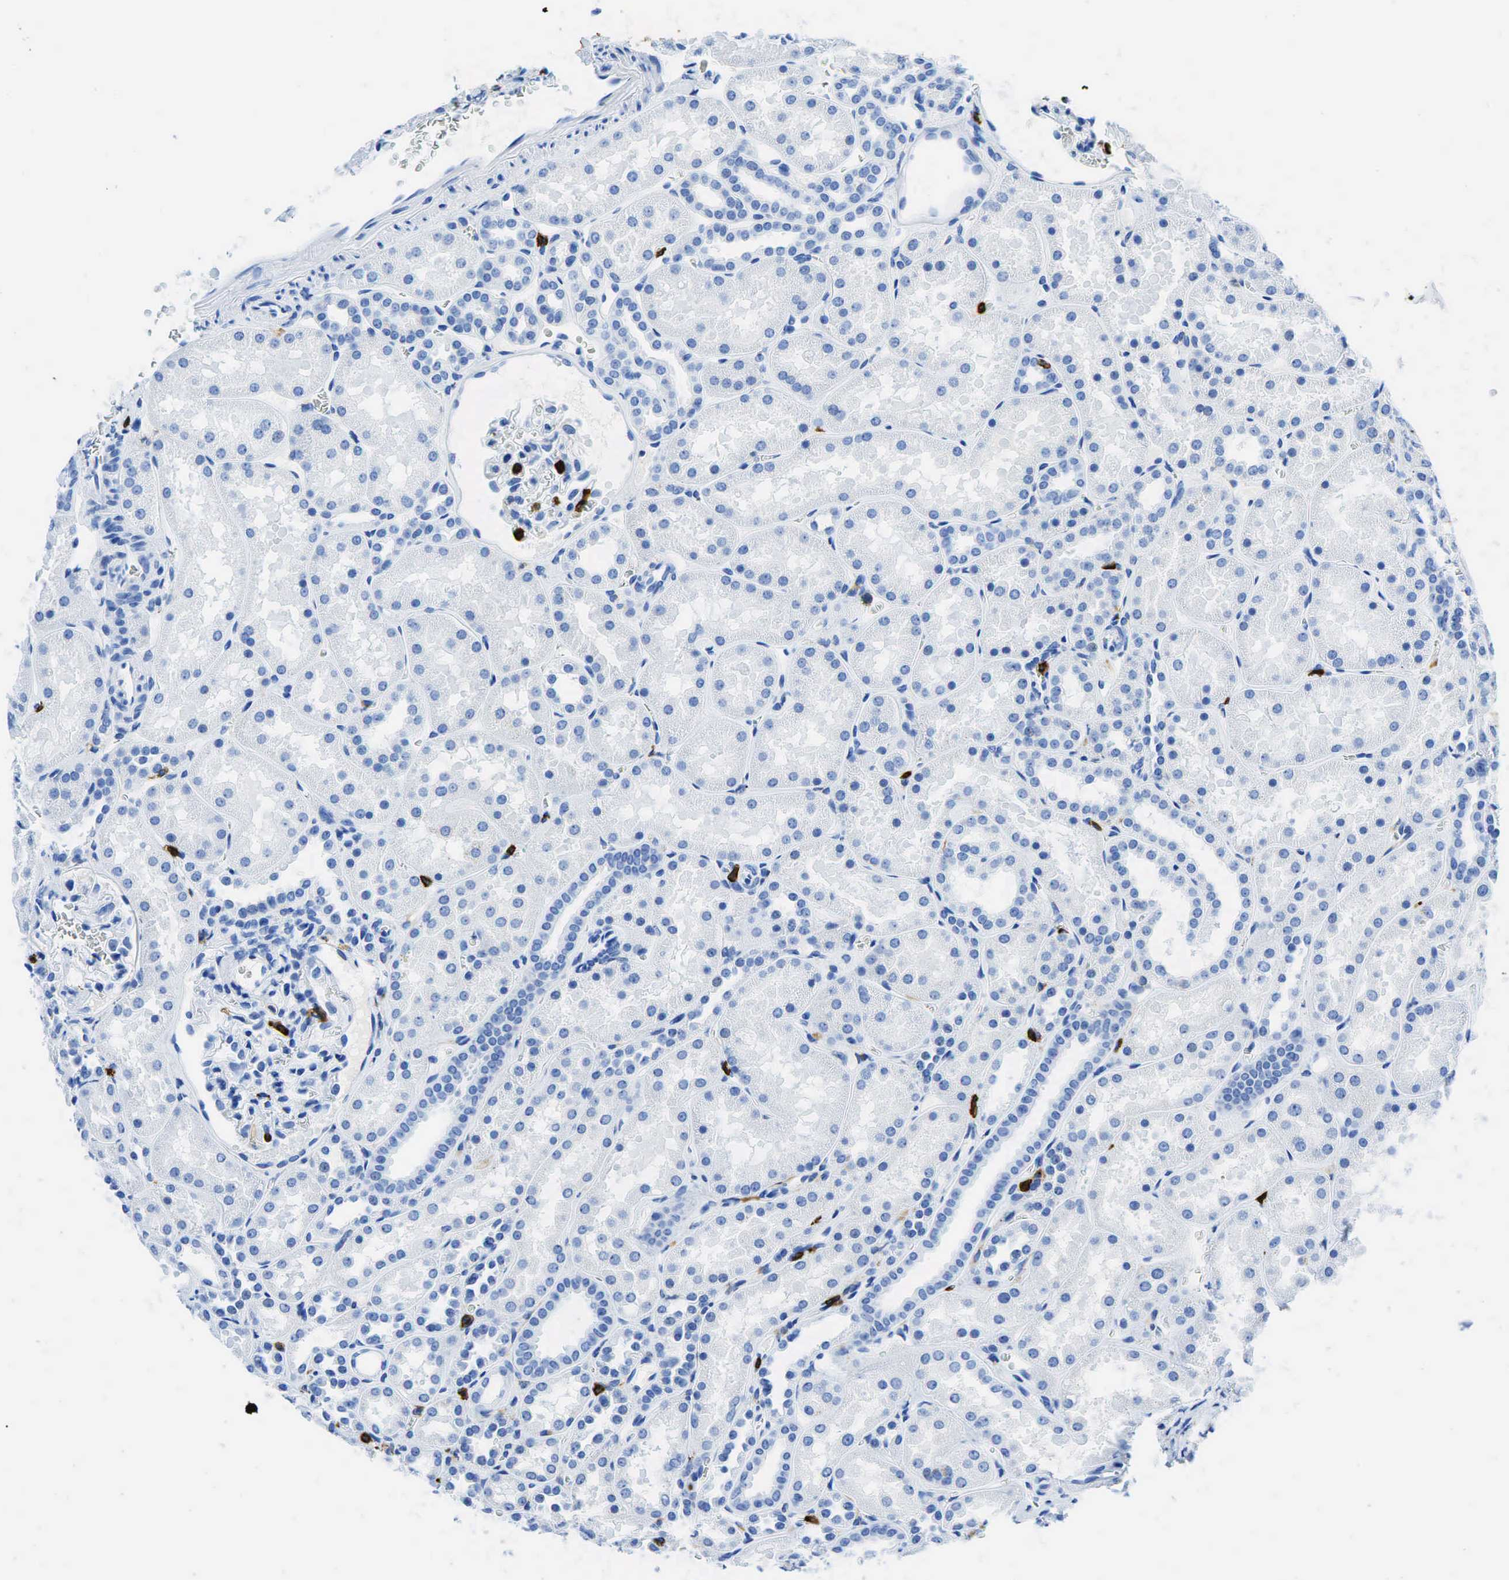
{"staining": {"intensity": "negative", "quantity": "none", "location": "none"}, "tissue": "kidney", "cell_type": "Cells in glomeruli", "image_type": "normal", "snomed": [{"axis": "morphology", "description": "Normal tissue, NOS"}, {"axis": "topography", "description": "Kidney"}], "caption": "Immunohistochemistry photomicrograph of unremarkable kidney stained for a protein (brown), which exhibits no positivity in cells in glomeruli. (DAB (3,3'-diaminobenzidine) IHC, high magnification).", "gene": "PTPRC", "patient": {"sex": "female", "age": 52}}